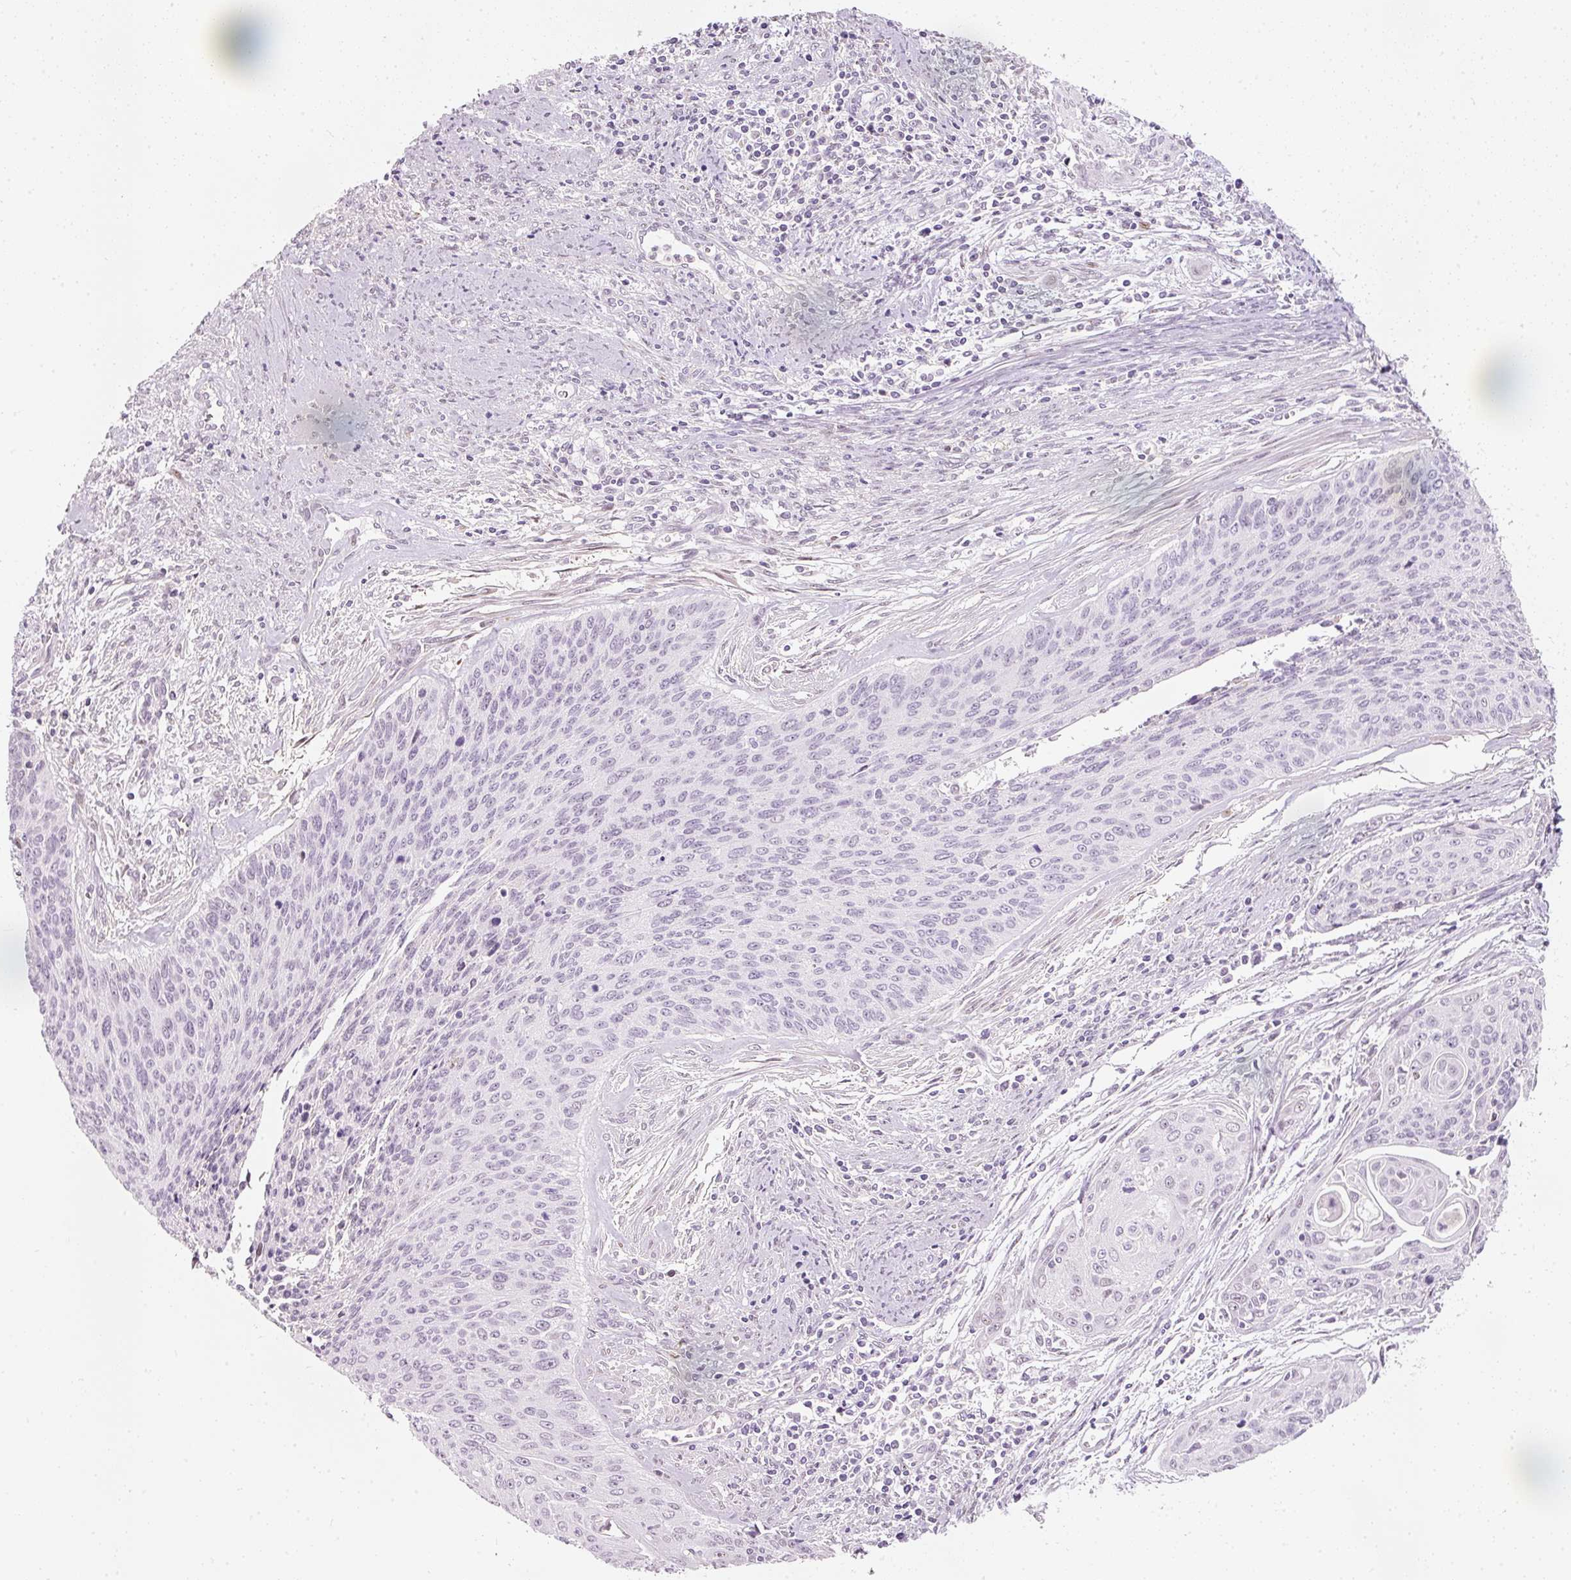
{"staining": {"intensity": "negative", "quantity": "none", "location": "none"}, "tissue": "cervical cancer", "cell_type": "Tumor cells", "image_type": "cancer", "snomed": [{"axis": "morphology", "description": "Squamous cell carcinoma, NOS"}, {"axis": "topography", "description": "Cervix"}], "caption": "Tumor cells are negative for brown protein staining in cervical cancer (squamous cell carcinoma).", "gene": "RNF39", "patient": {"sex": "female", "age": 55}}